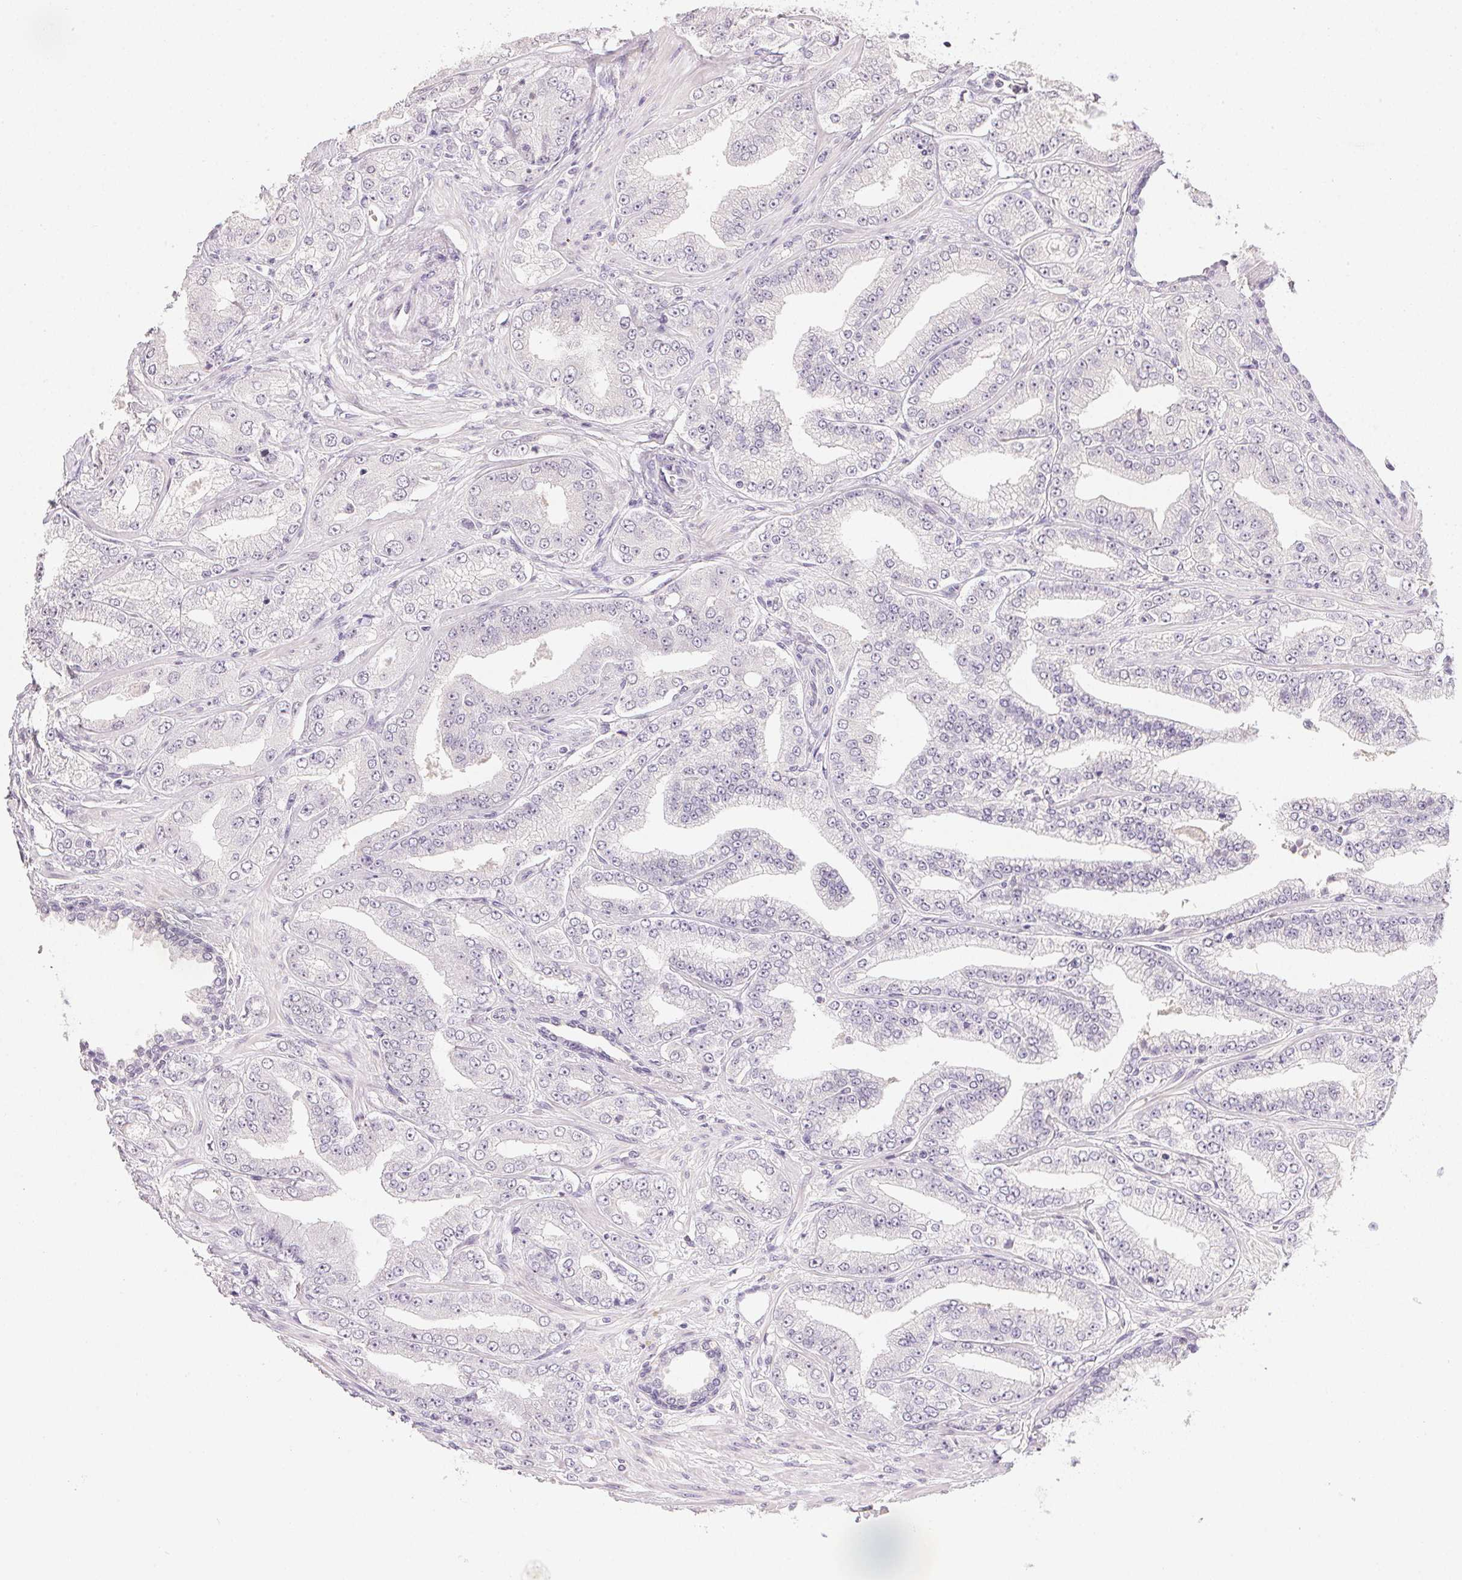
{"staining": {"intensity": "negative", "quantity": "none", "location": "none"}, "tissue": "prostate cancer", "cell_type": "Tumor cells", "image_type": "cancer", "snomed": [{"axis": "morphology", "description": "Adenocarcinoma, Low grade"}, {"axis": "topography", "description": "Prostate"}], "caption": "The histopathology image exhibits no staining of tumor cells in prostate low-grade adenocarcinoma.", "gene": "PPY", "patient": {"sex": "male", "age": 60}}